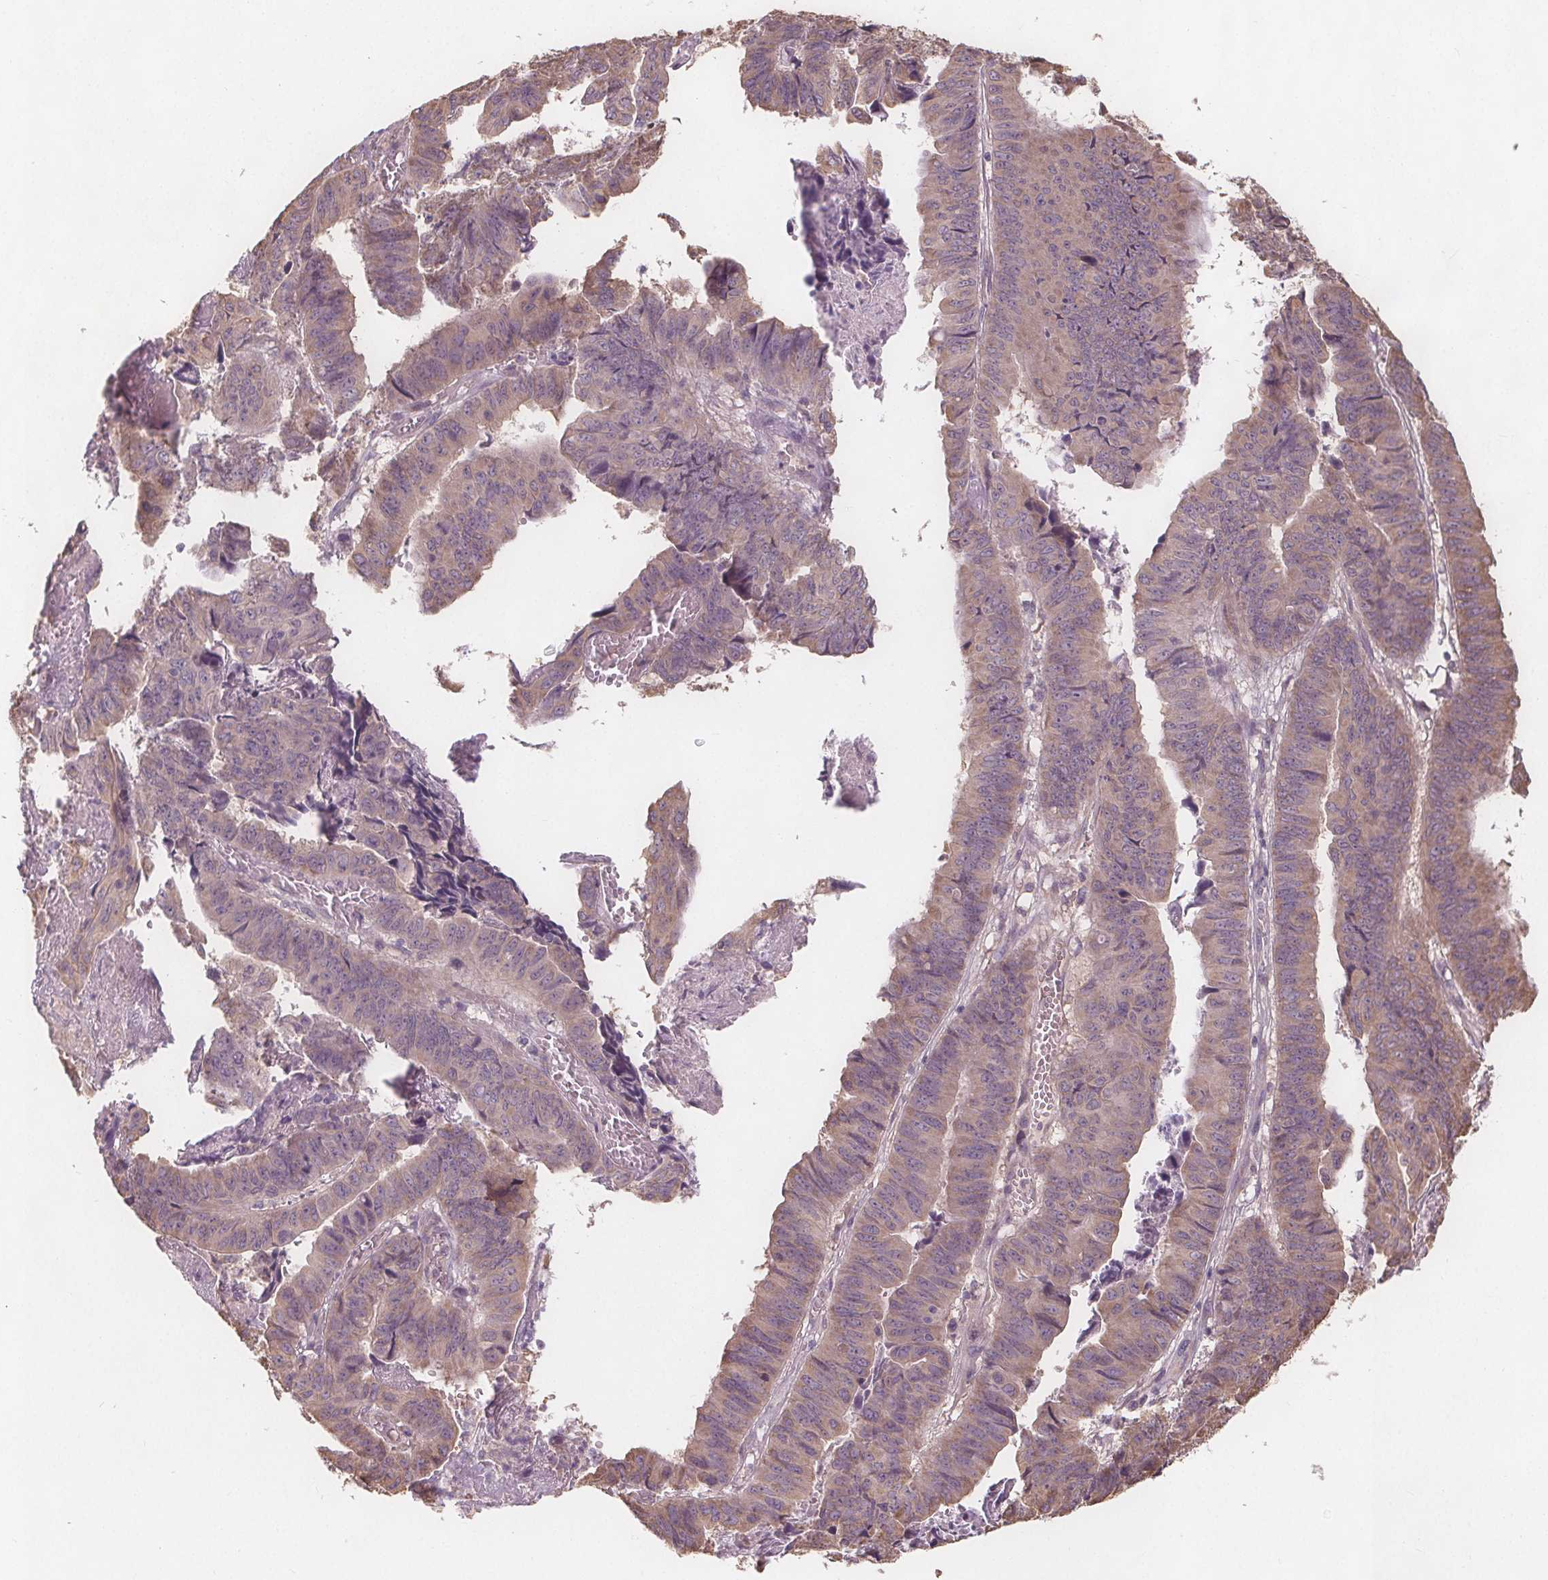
{"staining": {"intensity": "negative", "quantity": "none", "location": "none"}, "tissue": "stomach cancer", "cell_type": "Tumor cells", "image_type": "cancer", "snomed": [{"axis": "morphology", "description": "Adenocarcinoma, NOS"}, {"axis": "topography", "description": "Stomach, lower"}], "caption": "This is a histopathology image of immunohistochemistry (IHC) staining of adenocarcinoma (stomach), which shows no expression in tumor cells. (DAB immunohistochemistry, high magnification).", "gene": "TMEM80", "patient": {"sex": "male", "age": 77}}